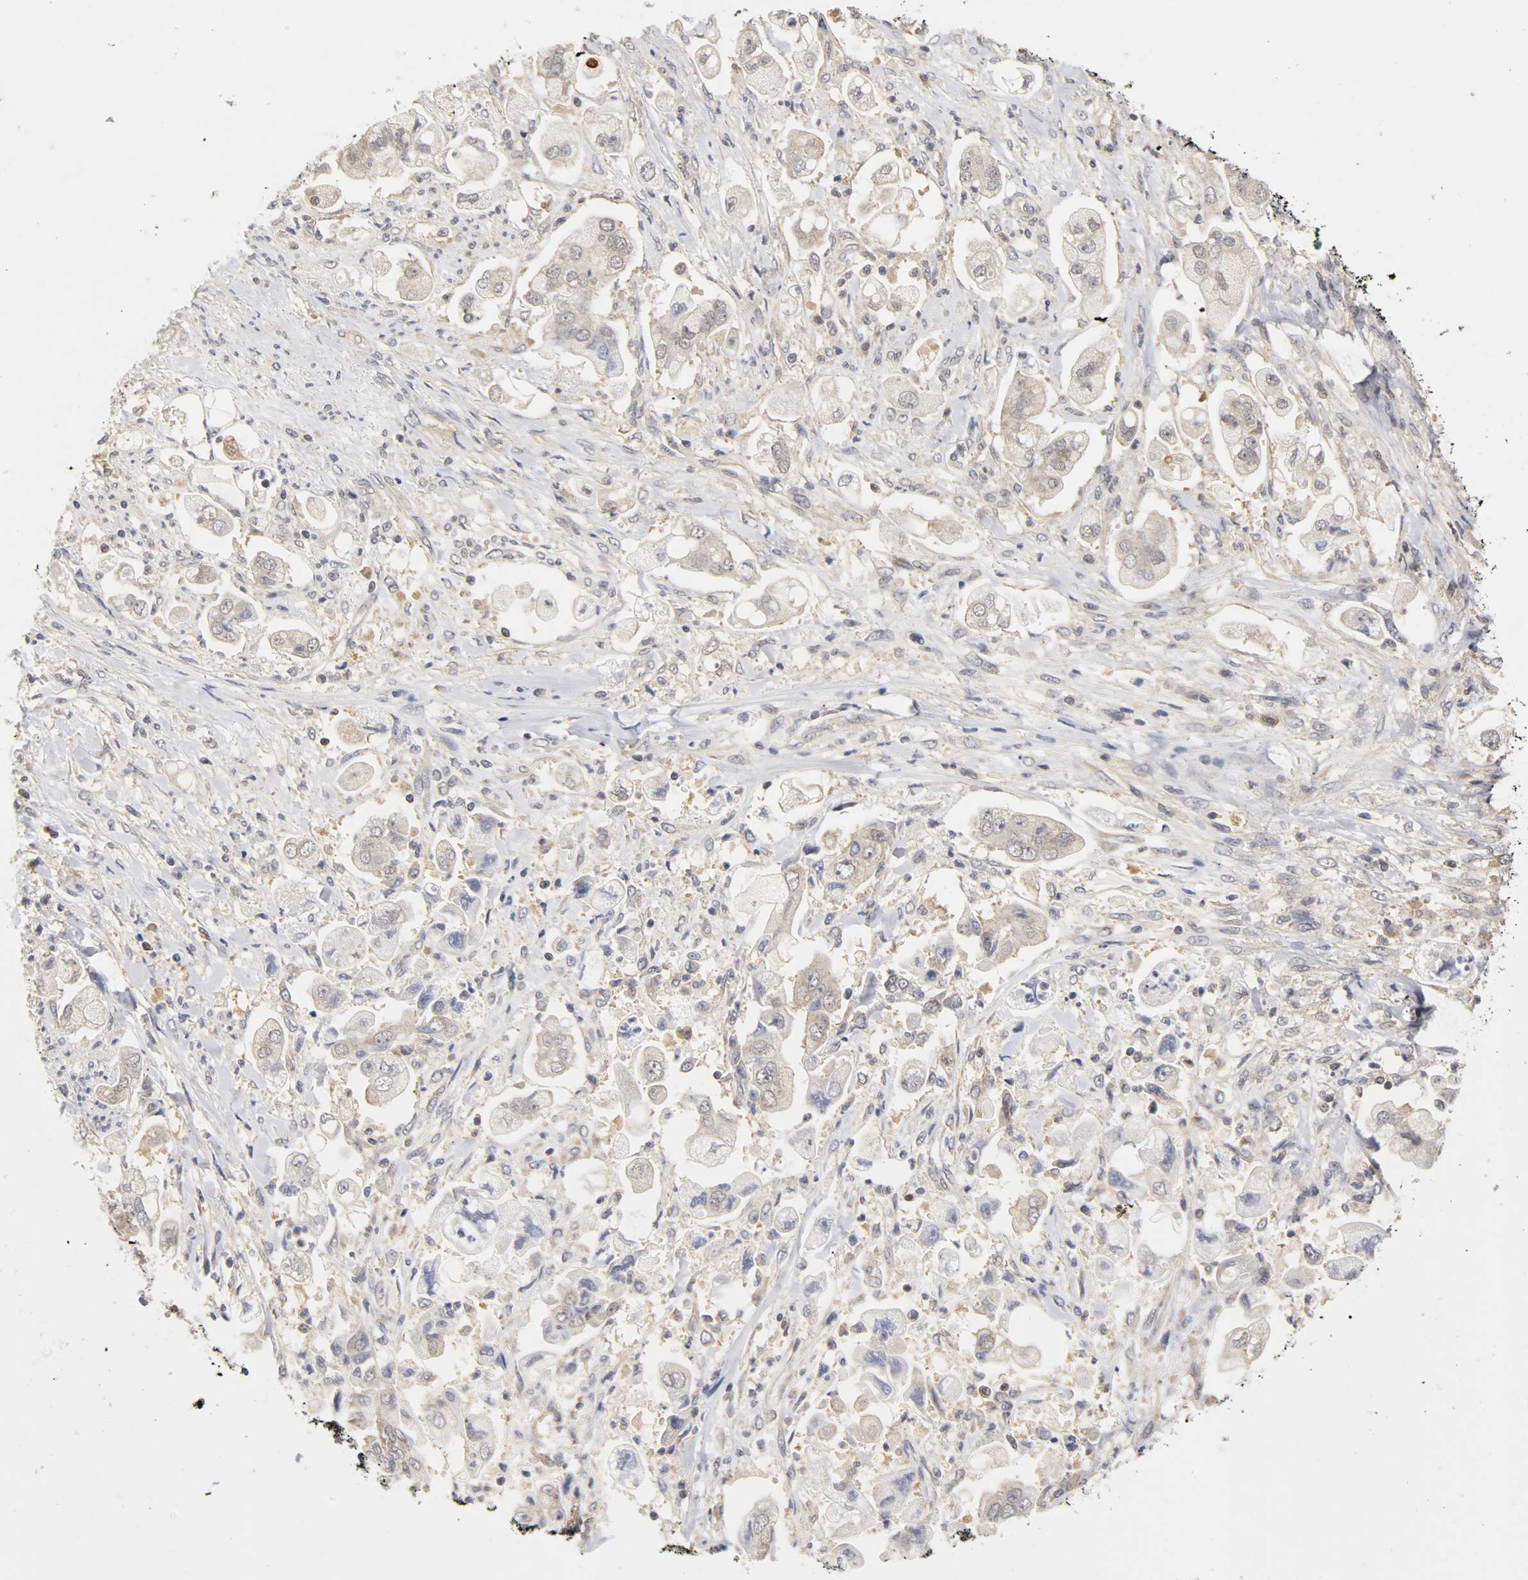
{"staining": {"intensity": "weak", "quantity": "25%-75%", "location": "cytoplasmic/membranous"}, "tissue": "stomach cancer", "cell_type": "Tumor cells", "image_type": "cancer", "snomed": [{"axis": "morphology", "description": "Adenocarcinoma, NOS"}, {"axis": "topography", "description": "Stomach"}], "caption": "IHC of stomach adenocarcinoma reveals low levels of weak cytoplasmic/membranous expression in about 25%-75% of tumor cells.", "gene": "UBE2M", "patient": {"sex": "male", "age": 62}}